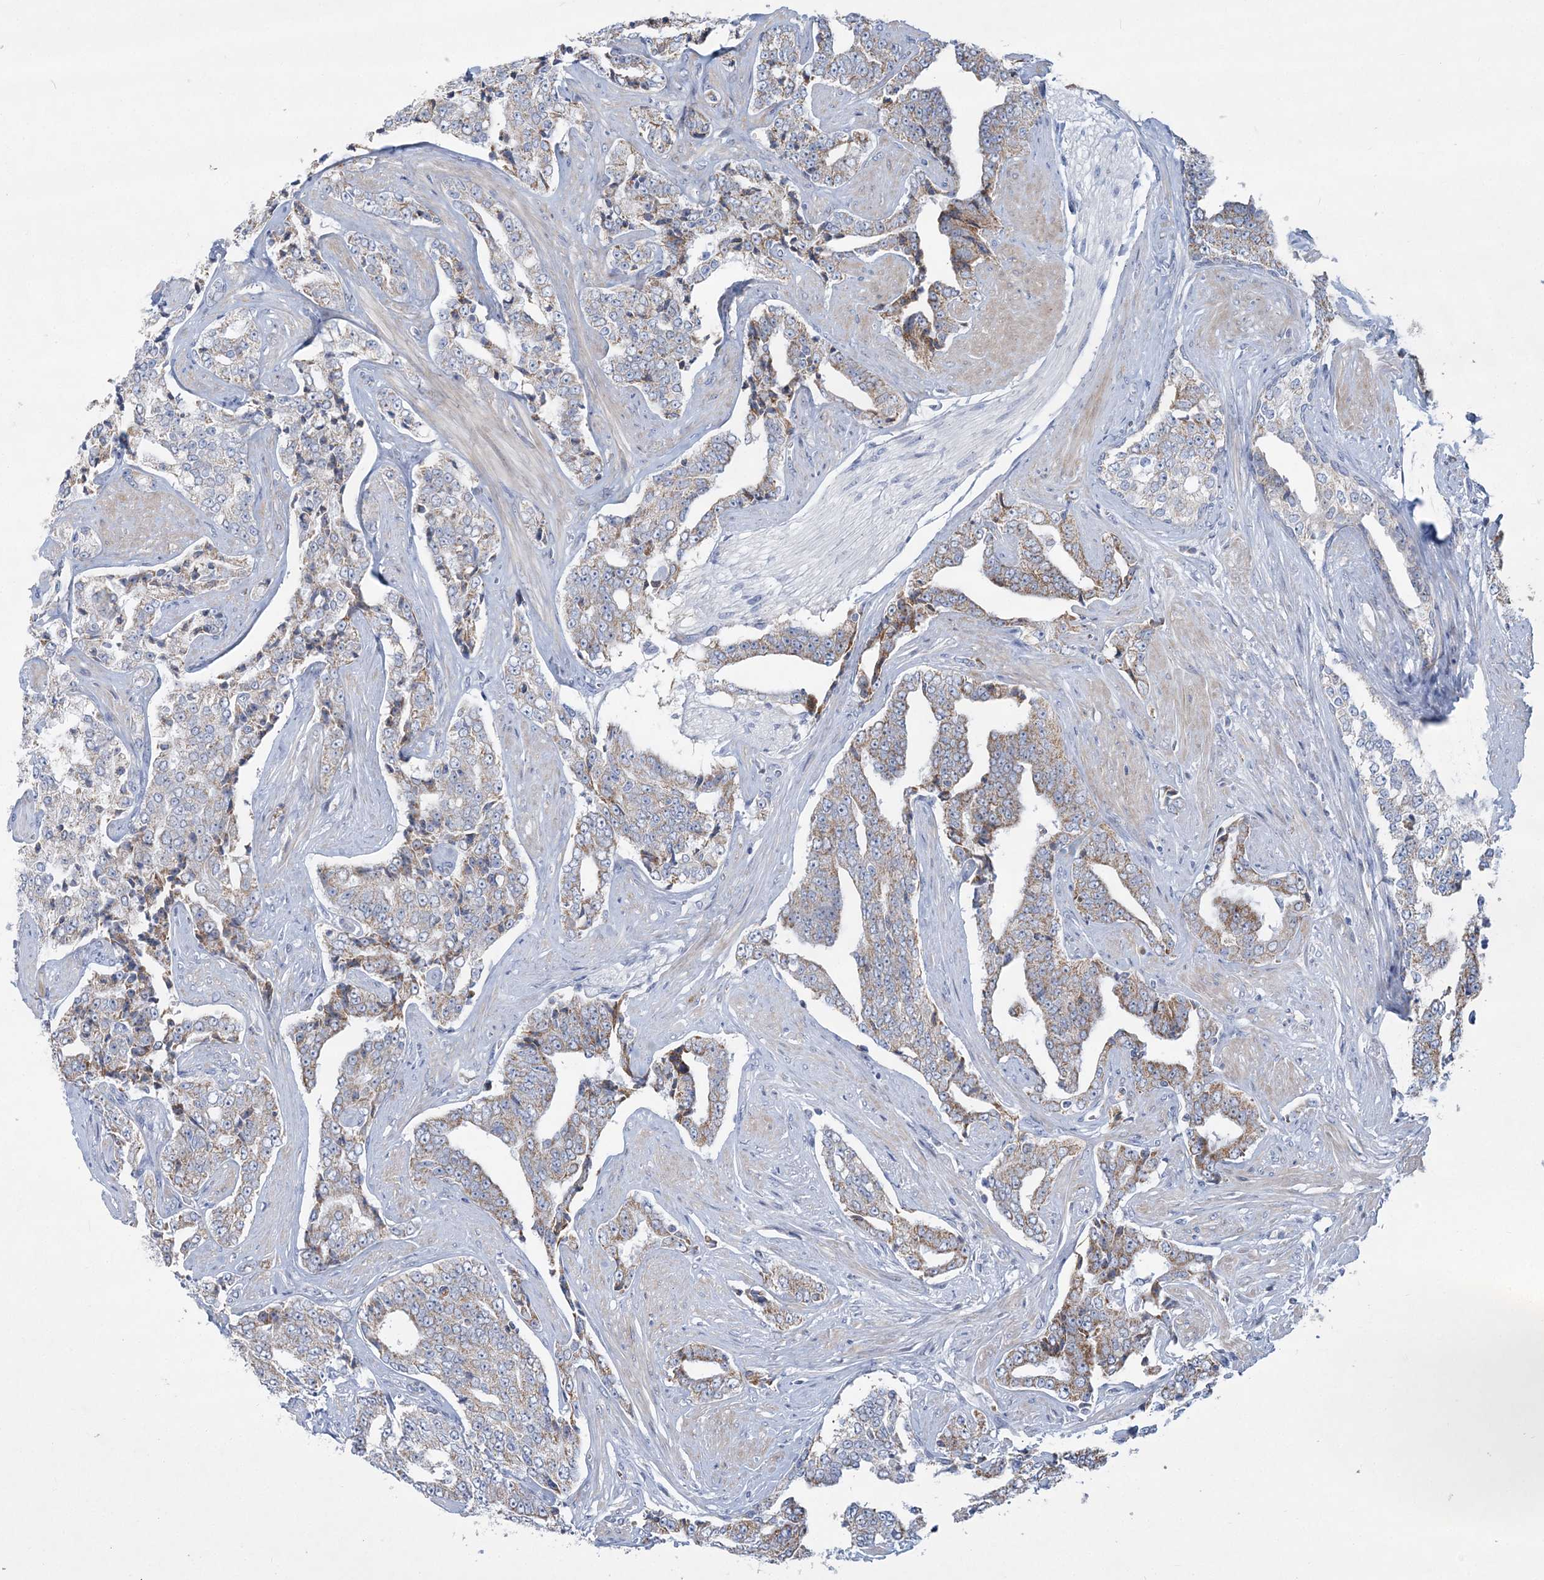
{"staining": {"intensity": "weak", "quantity": "25%-75%", "location": "cytoplasmic/membranous"}, "tissue": "prostate cancer", "cell_type": "Tumor cells", "image_type": "cancer", "snomed": [{"axis": "morphology", "description": "Adenocarcinoma, High grade"}, {"axis": "topography", "description": "Prostate"}], "caption": "Protein staining of prostate high-grade adenocarcinoma tissue reveals weak cytoplasmic/membranous staining in about 25%-75% of tumor cells. (DAB (3,3'-diaminobenzidine) IHC, brown staining for protein, blue staining for nuclei).", "gene": "TBC1D7", "patient": {"sex": "male", "age": 71}}